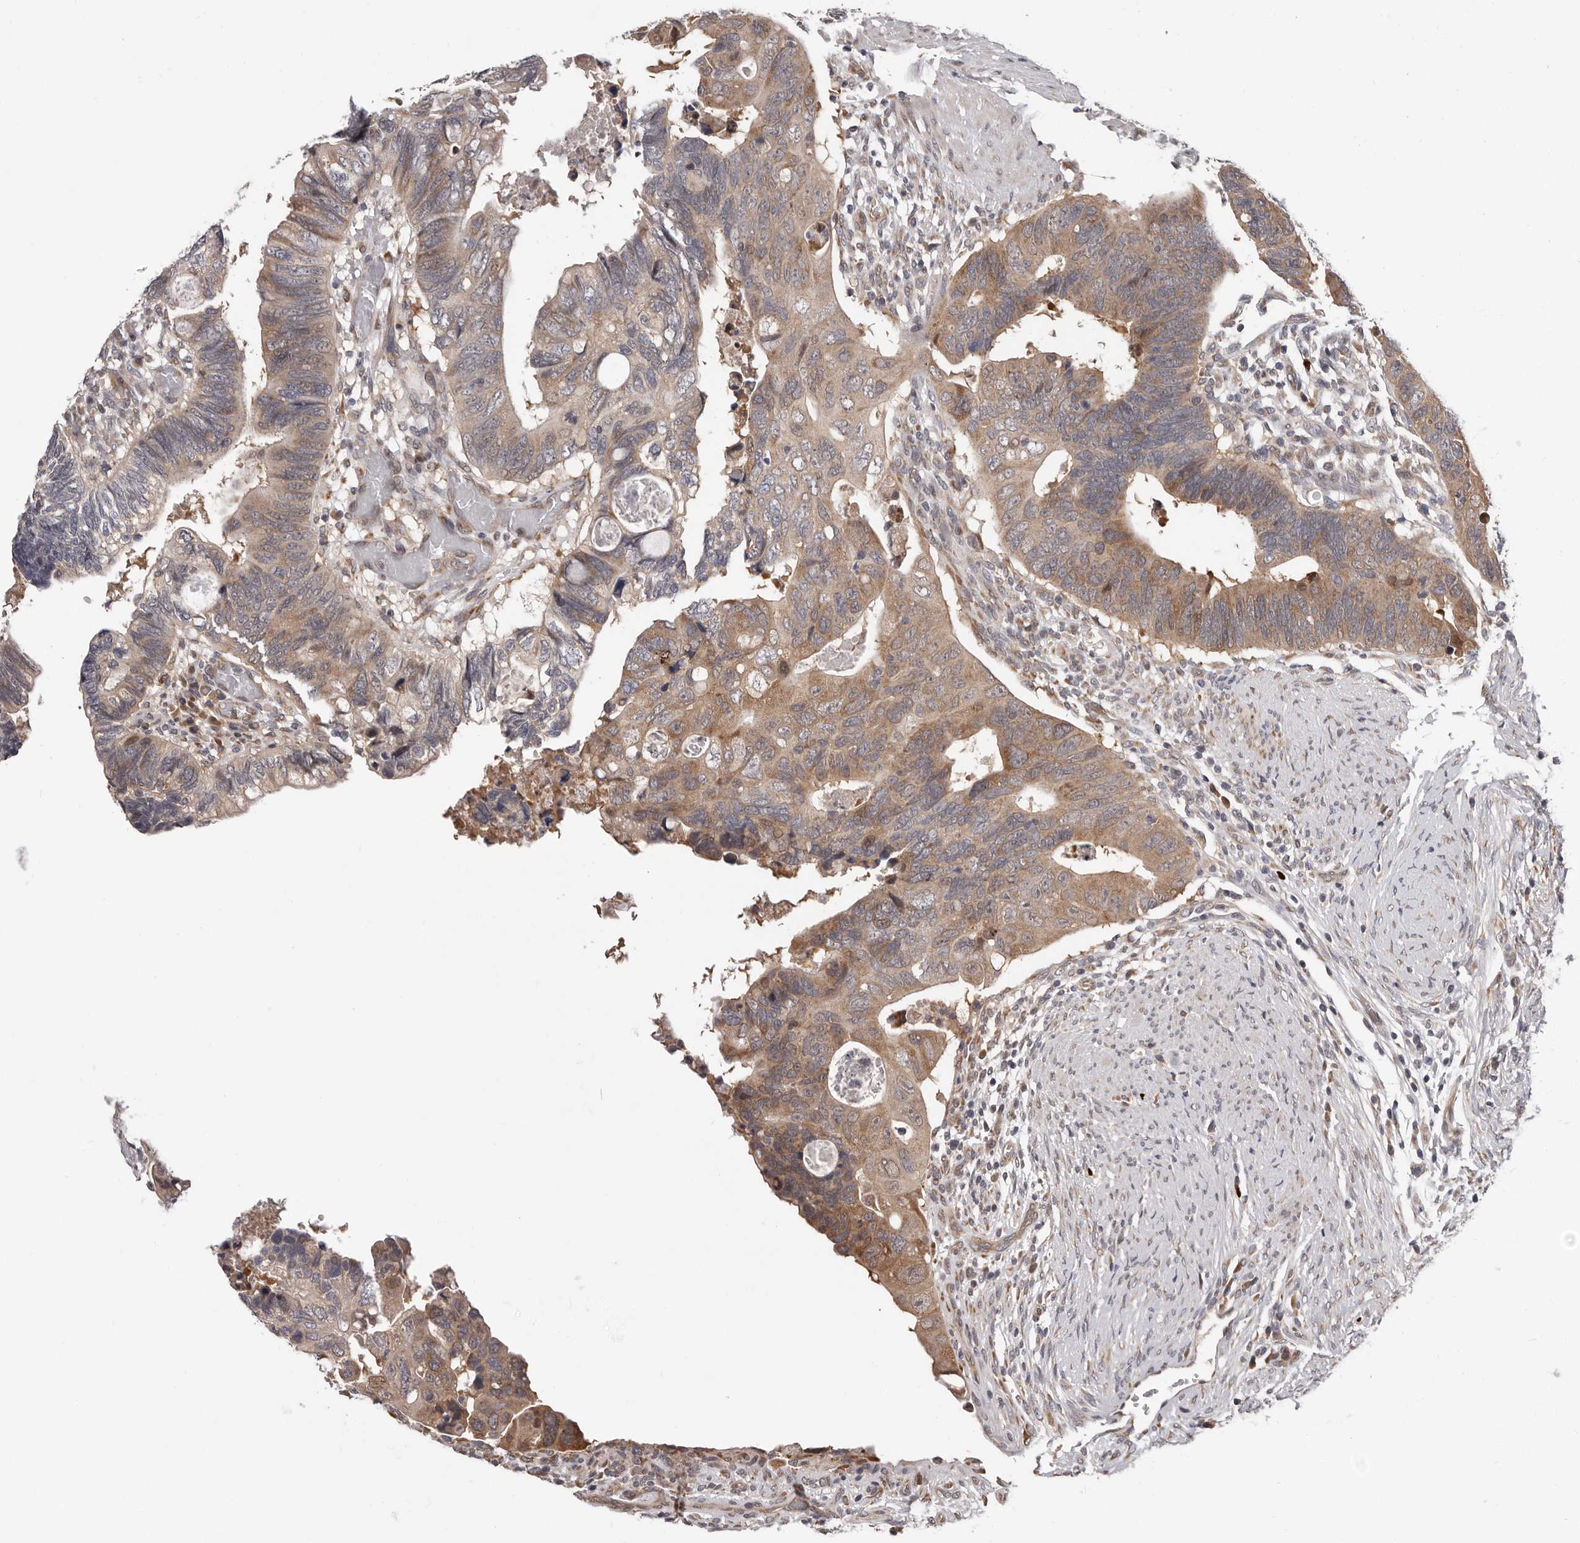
{"staining": {"intensity": "moderate", "quantity": "25%-75%", "location": "cytoplasmic/membranous"}, "tissue": "colorectal cancer", "cell_type": "Tumor cells", "image_type": "cancer", "snomed": [{"axis": "morphology", "description": "Adenocarcinoma, NOS"}, {"axis": "topography", "description": "Rectum"}], "caption": "Moderate cytoplasmic/membranous expression is seen in about 25%-75% of tumor cells in colorectal cancer. Ihc stains the protein of interest in brown and the nuclei are stained blue.", "gene": "MED8", "patient": {"sex": "male", "age": 53}}